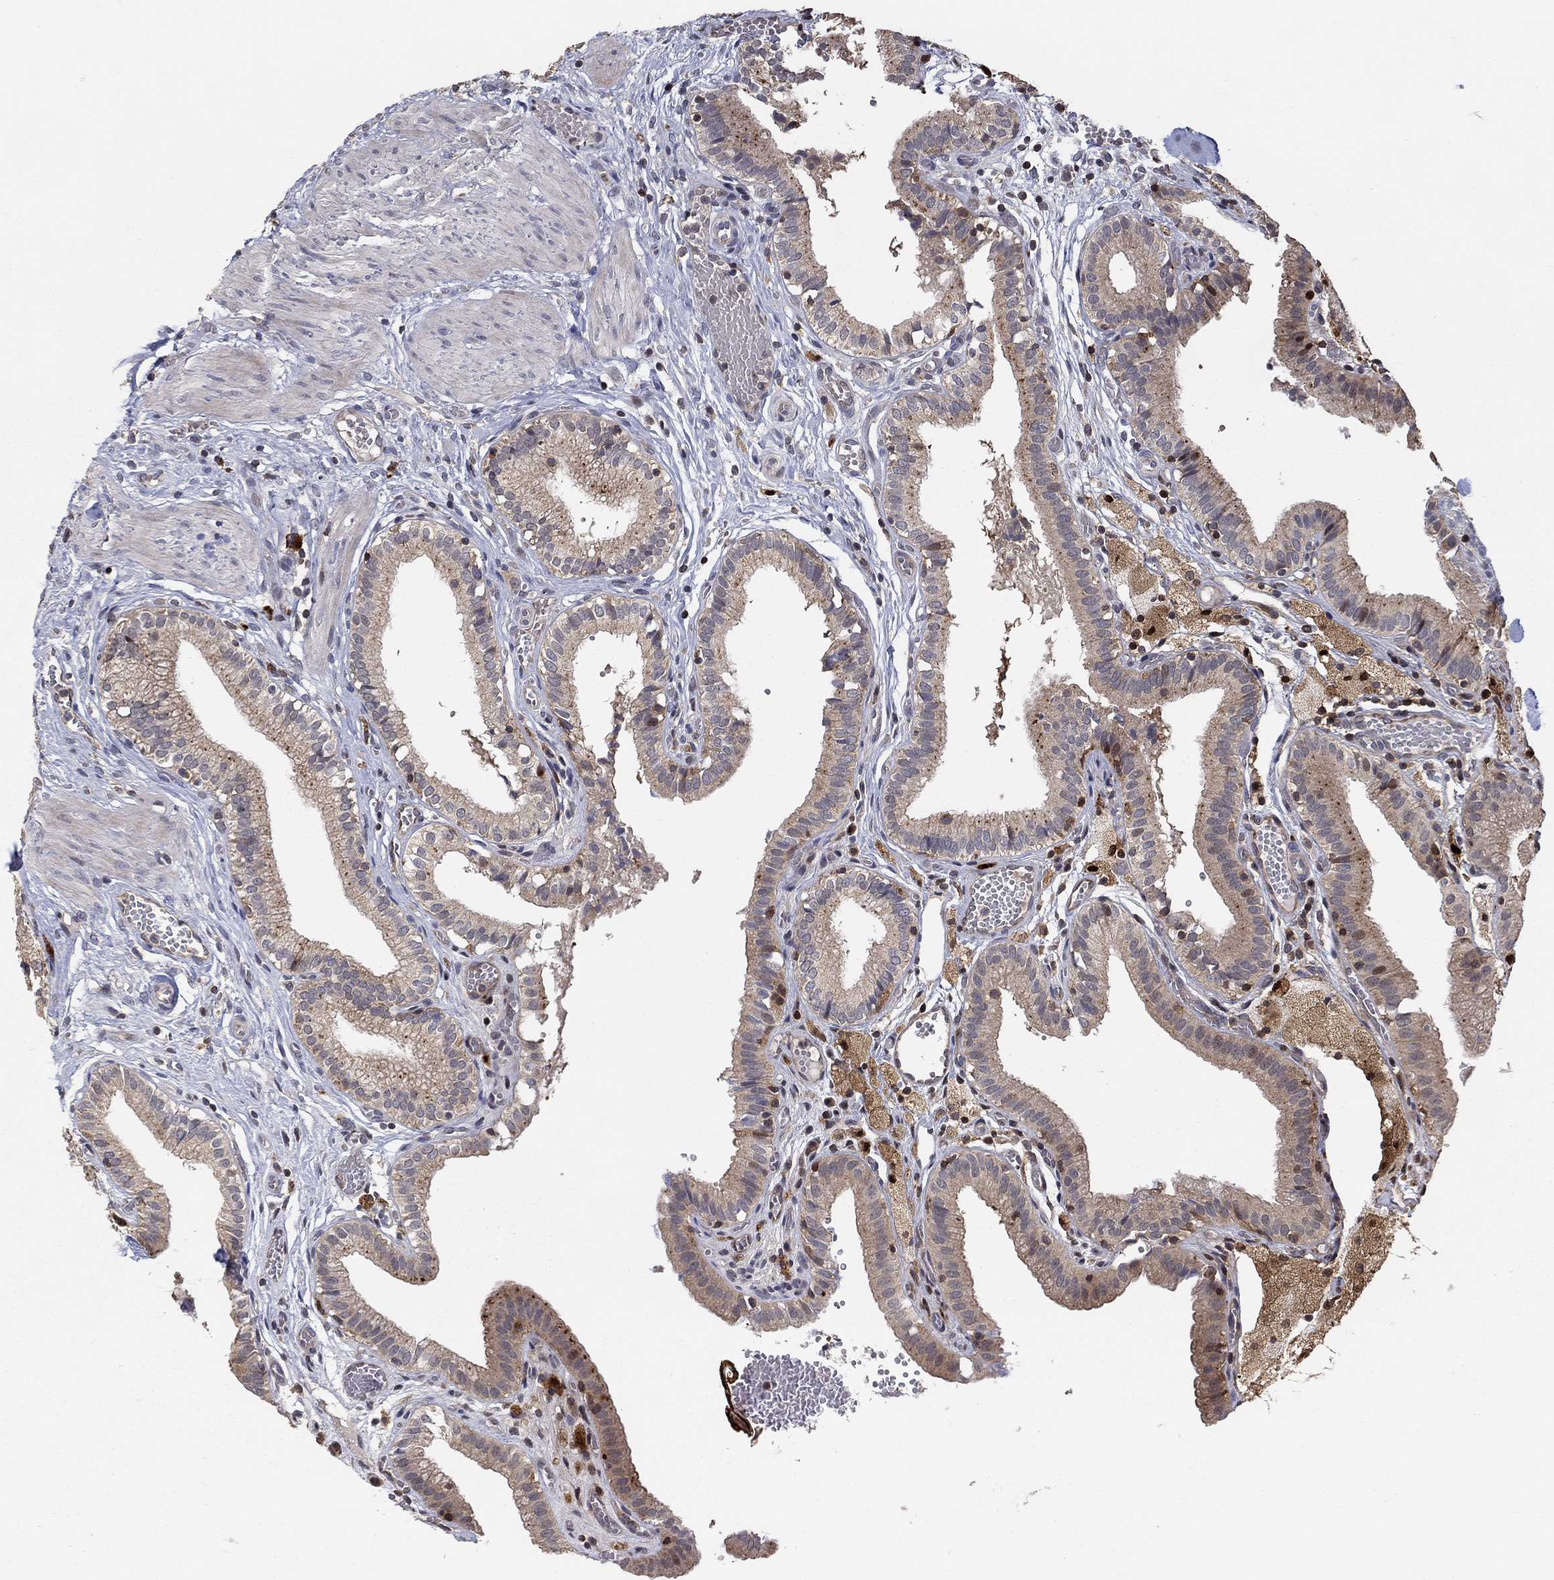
{"staining": {"intensity": "moderate", "quantity": "<25%", "location": "cytoplasmic/membranous,nuclear"}, "tissue": "gallbladder", "cell_type": "Glandular cells", "image_type": "normal", "snomed": [{"axis": "morphology", "description": "Normal tissue, NOS"}, {"axis": "topography", "description": "Gallbladder"}], "caption": "This micrograph reveals immunohistochemistry (IHC) staining of normal gallbladder, with low moderate cytoplasmic/membranous,nuclear staining in approximately <25% of glandular cells.", "gene": "LPCAT4", "patient": {"sex": "female", "age": 24}}